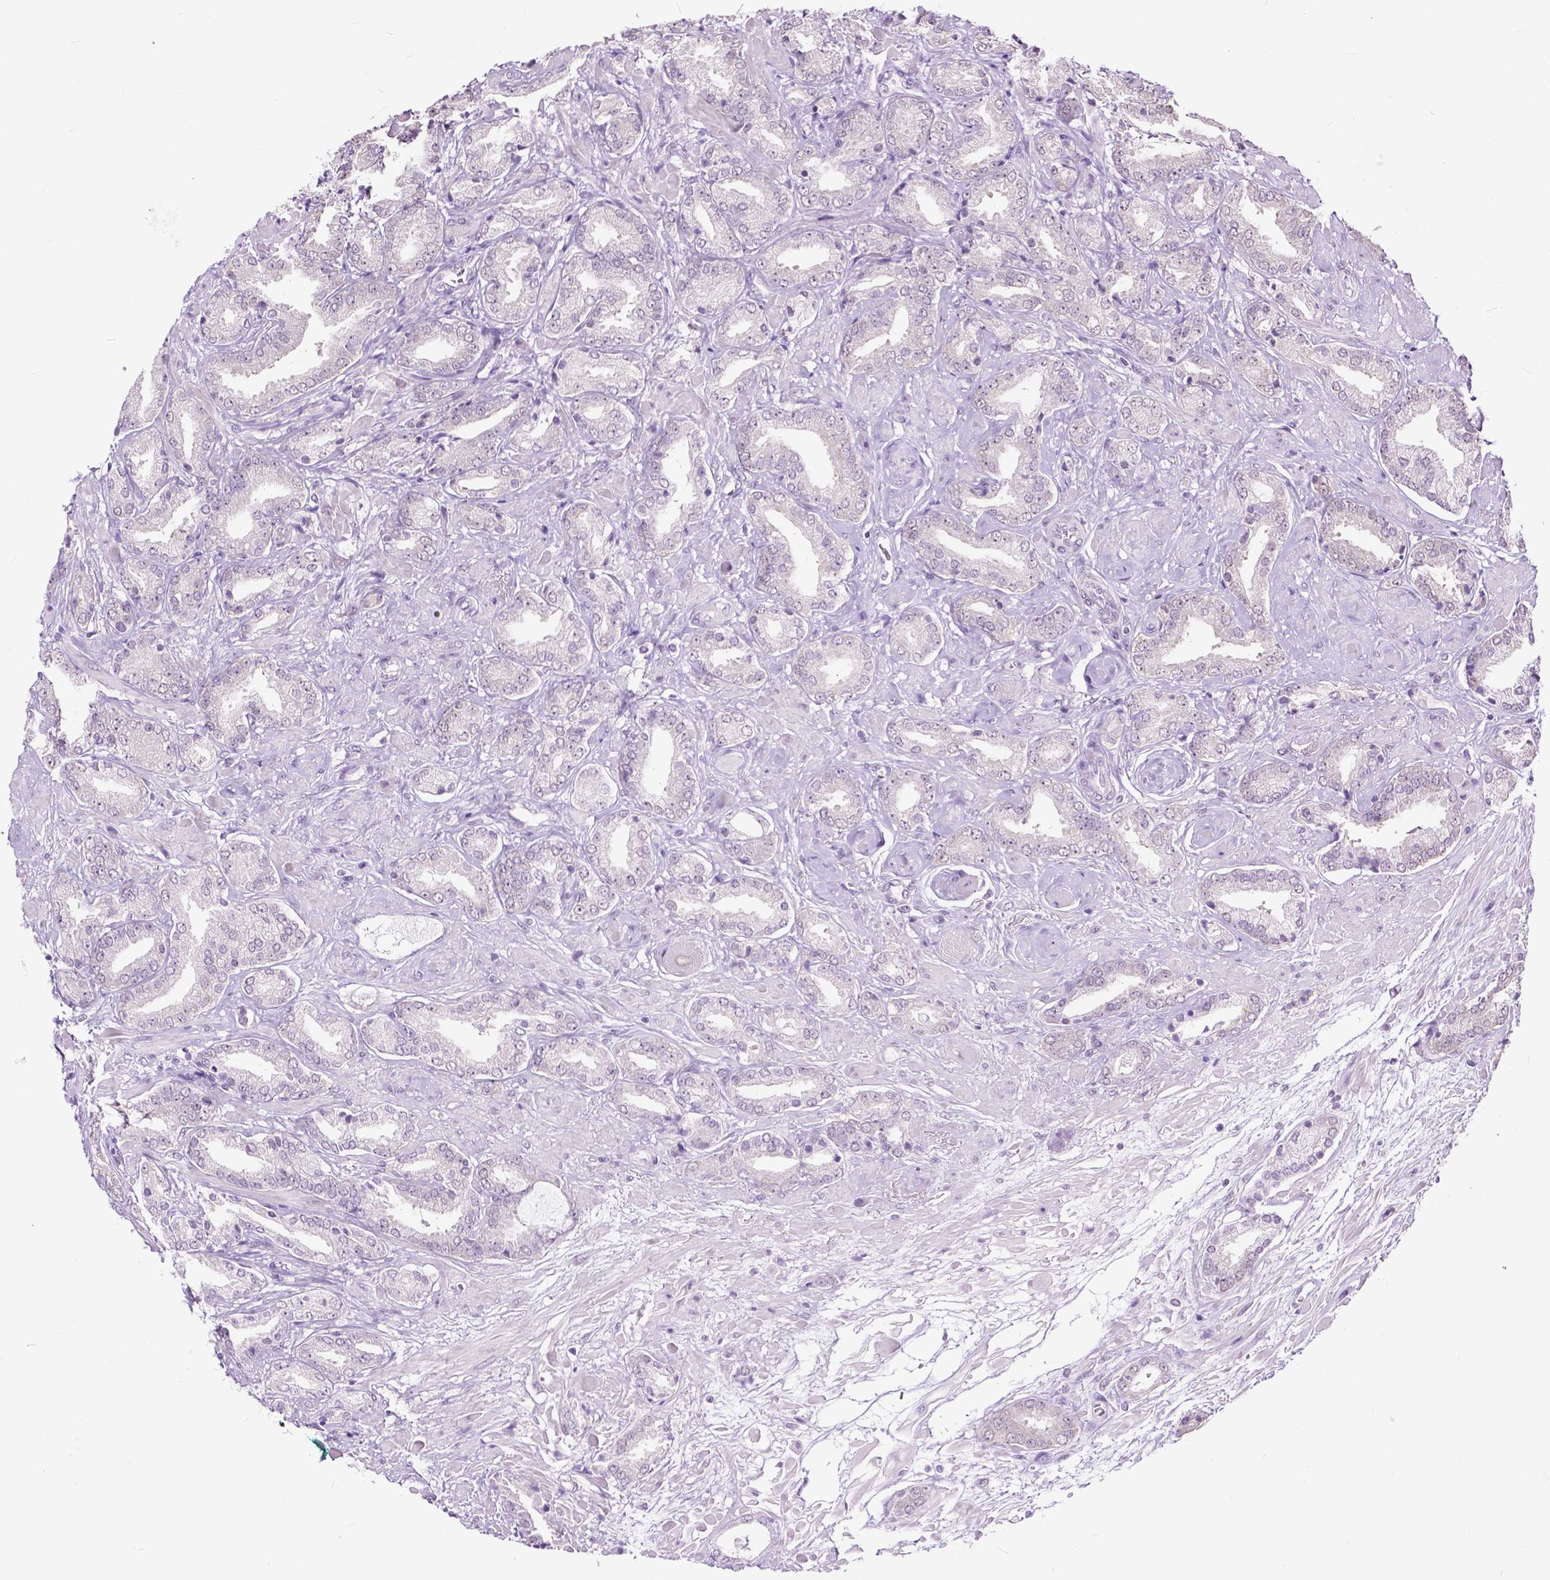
{"staining": {"intensity": "negative", "quantity": "none", "location": "none"}, "tissue": "prostate cancer", "cell_type": "Tumor cells", "image_type": "cancer", "snomed": [{"axis": "morphology", "description": "Adenocarcinoma, High grade"}, {"axis": "topography", "description": "Prostate"}], "caption": "High magnification brightfield microscopy of prostate cancer stained with DAB (3,3'-diaminobenzidine) (brown) and counterstained with hematoxylin (blue): tumor cells show no significant positivity.", "gene": "GPR37L1", "patient": {"sex": "male", "age": 56}}